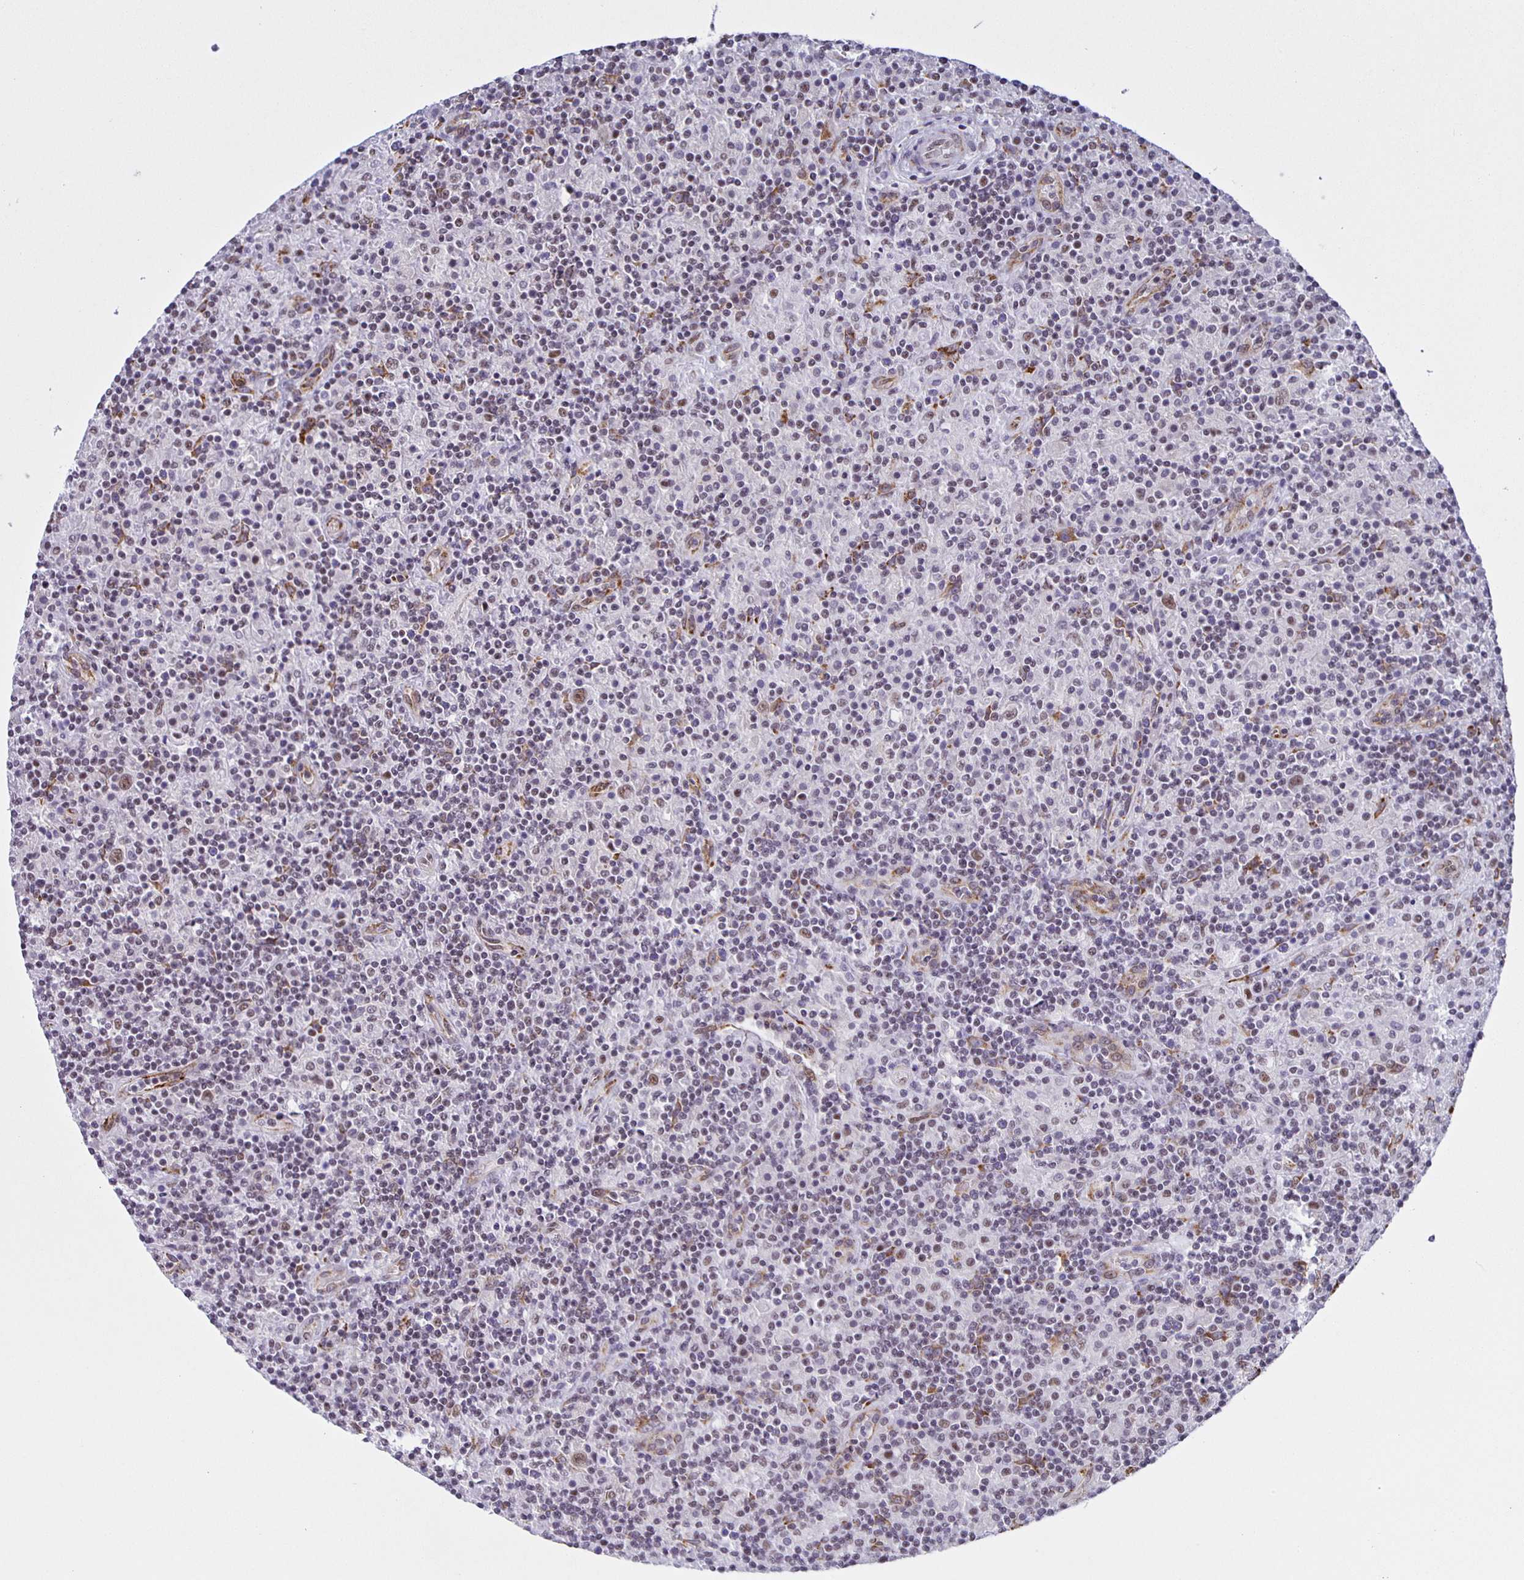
{"staining": {"intensity": "moderate", "quantity": ">75%", "location": "nuclear"}, "tissue": "lymphoma", "cell_type": "Tumor cells", "image_type": "cancer", "snomed": [{"axis": "morphology", "description": "Hodgkin's disease, NOS"}, {"axis": "topography", "description": "Lymph node"}], "caption": "Protein expression analysis of human Hodgkin's disease reveals moderate nuclear expression in about >75% of tumor cells.", "gene": "ZRANB2", "patient": {"sex": "male", "age": 70}}